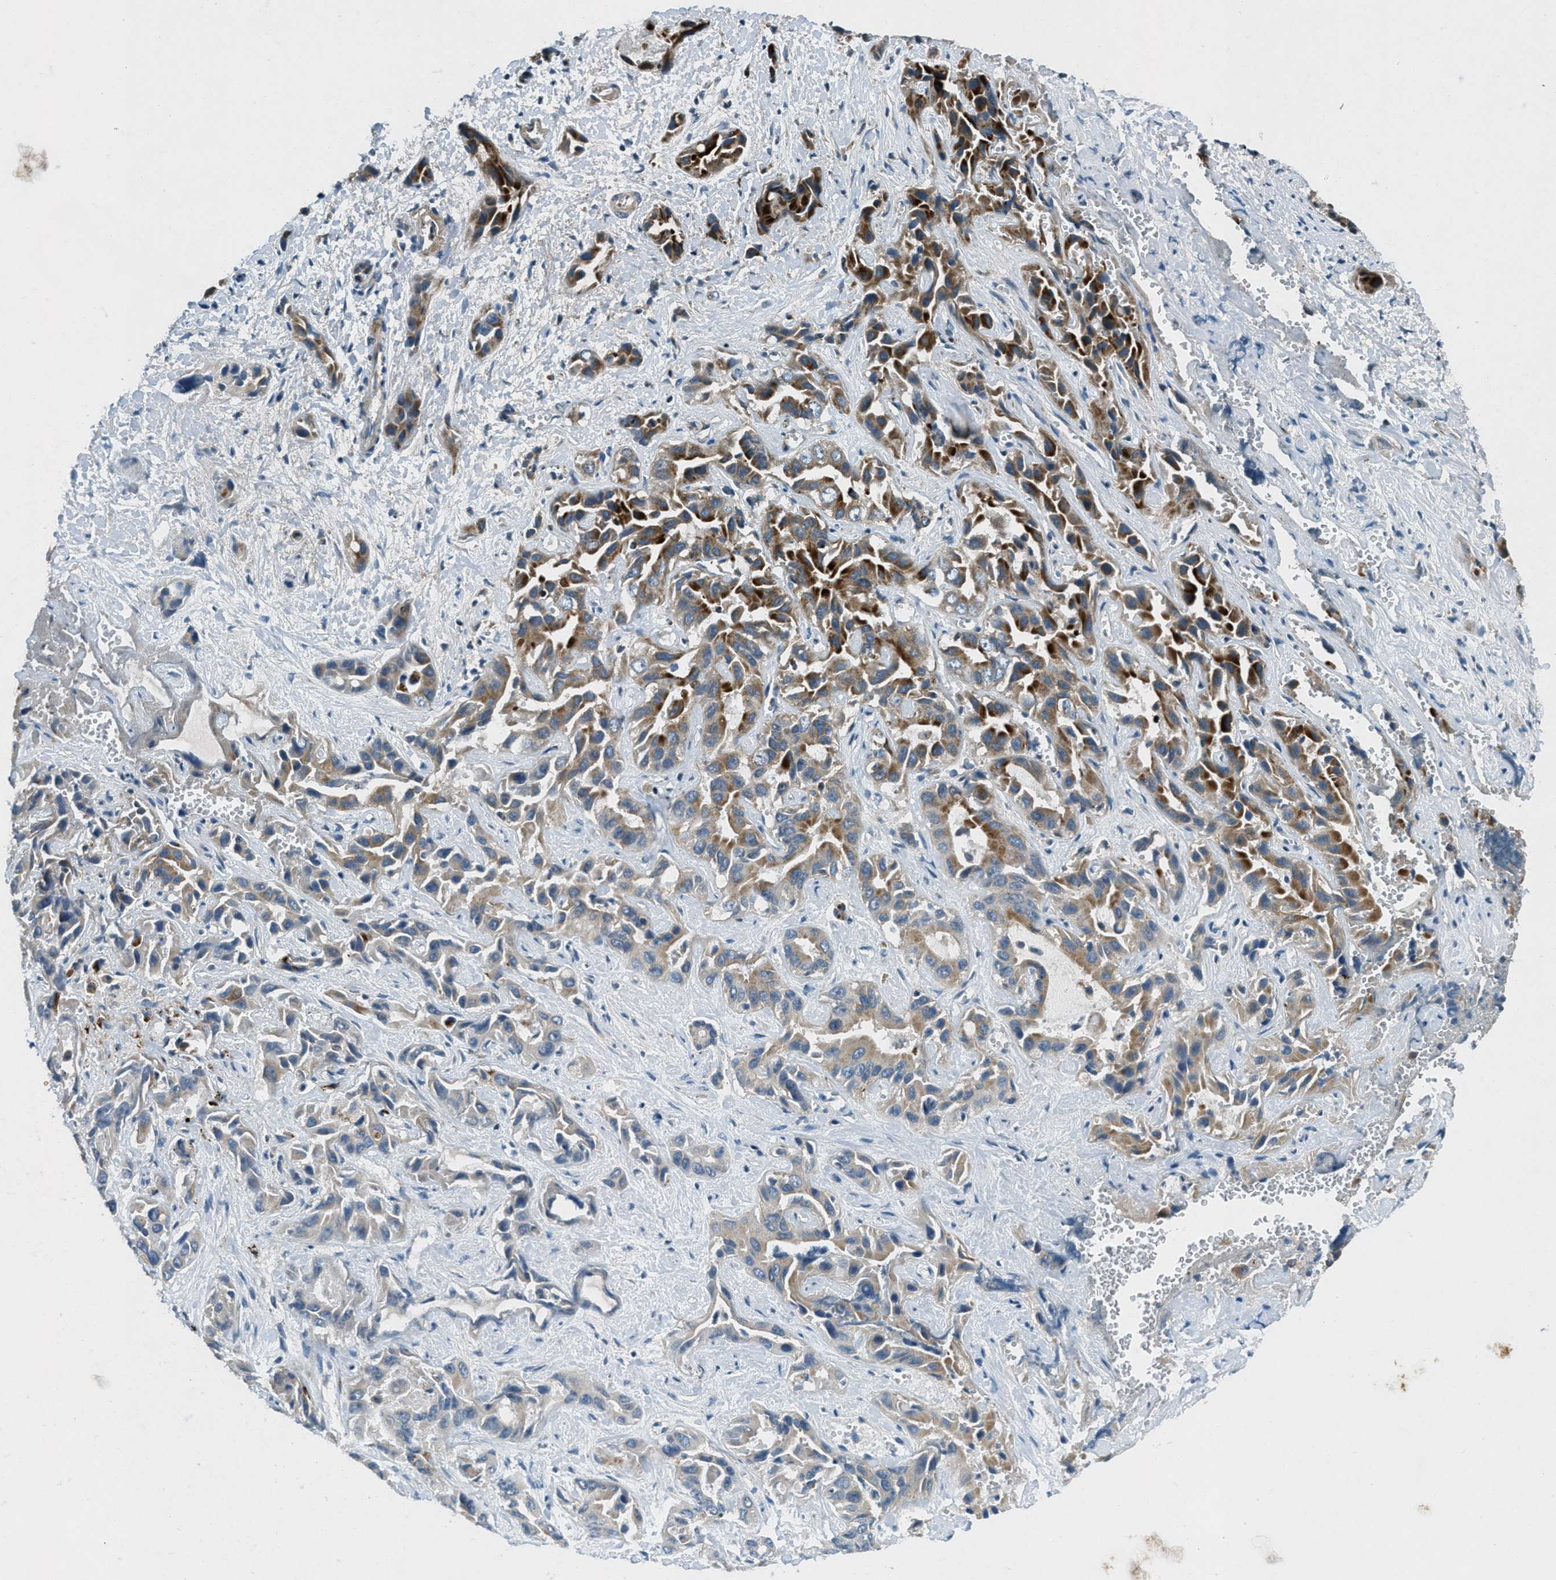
{"staining": {"intensity": "strong", "quantity": "25%-75%", "location": "cytoplasmic/membranous"}, "tissue": "liver cancer", "cell_type": "Tumor cells", "image_type": "cancer", "snomed": [{"axis": "morphology", "description": "Cholangiocarcinoma"}, {"axis": "topography", "description": "Liver"}], "caption": "Liver cholangiocarcinoma stained with a brown dye reveals strong cytoplasmic/membranous positive positivity in about 25%-75% of tumor cells.", "gene": "CLEC2D", "patient": {"sex": "female", "age": 52}}